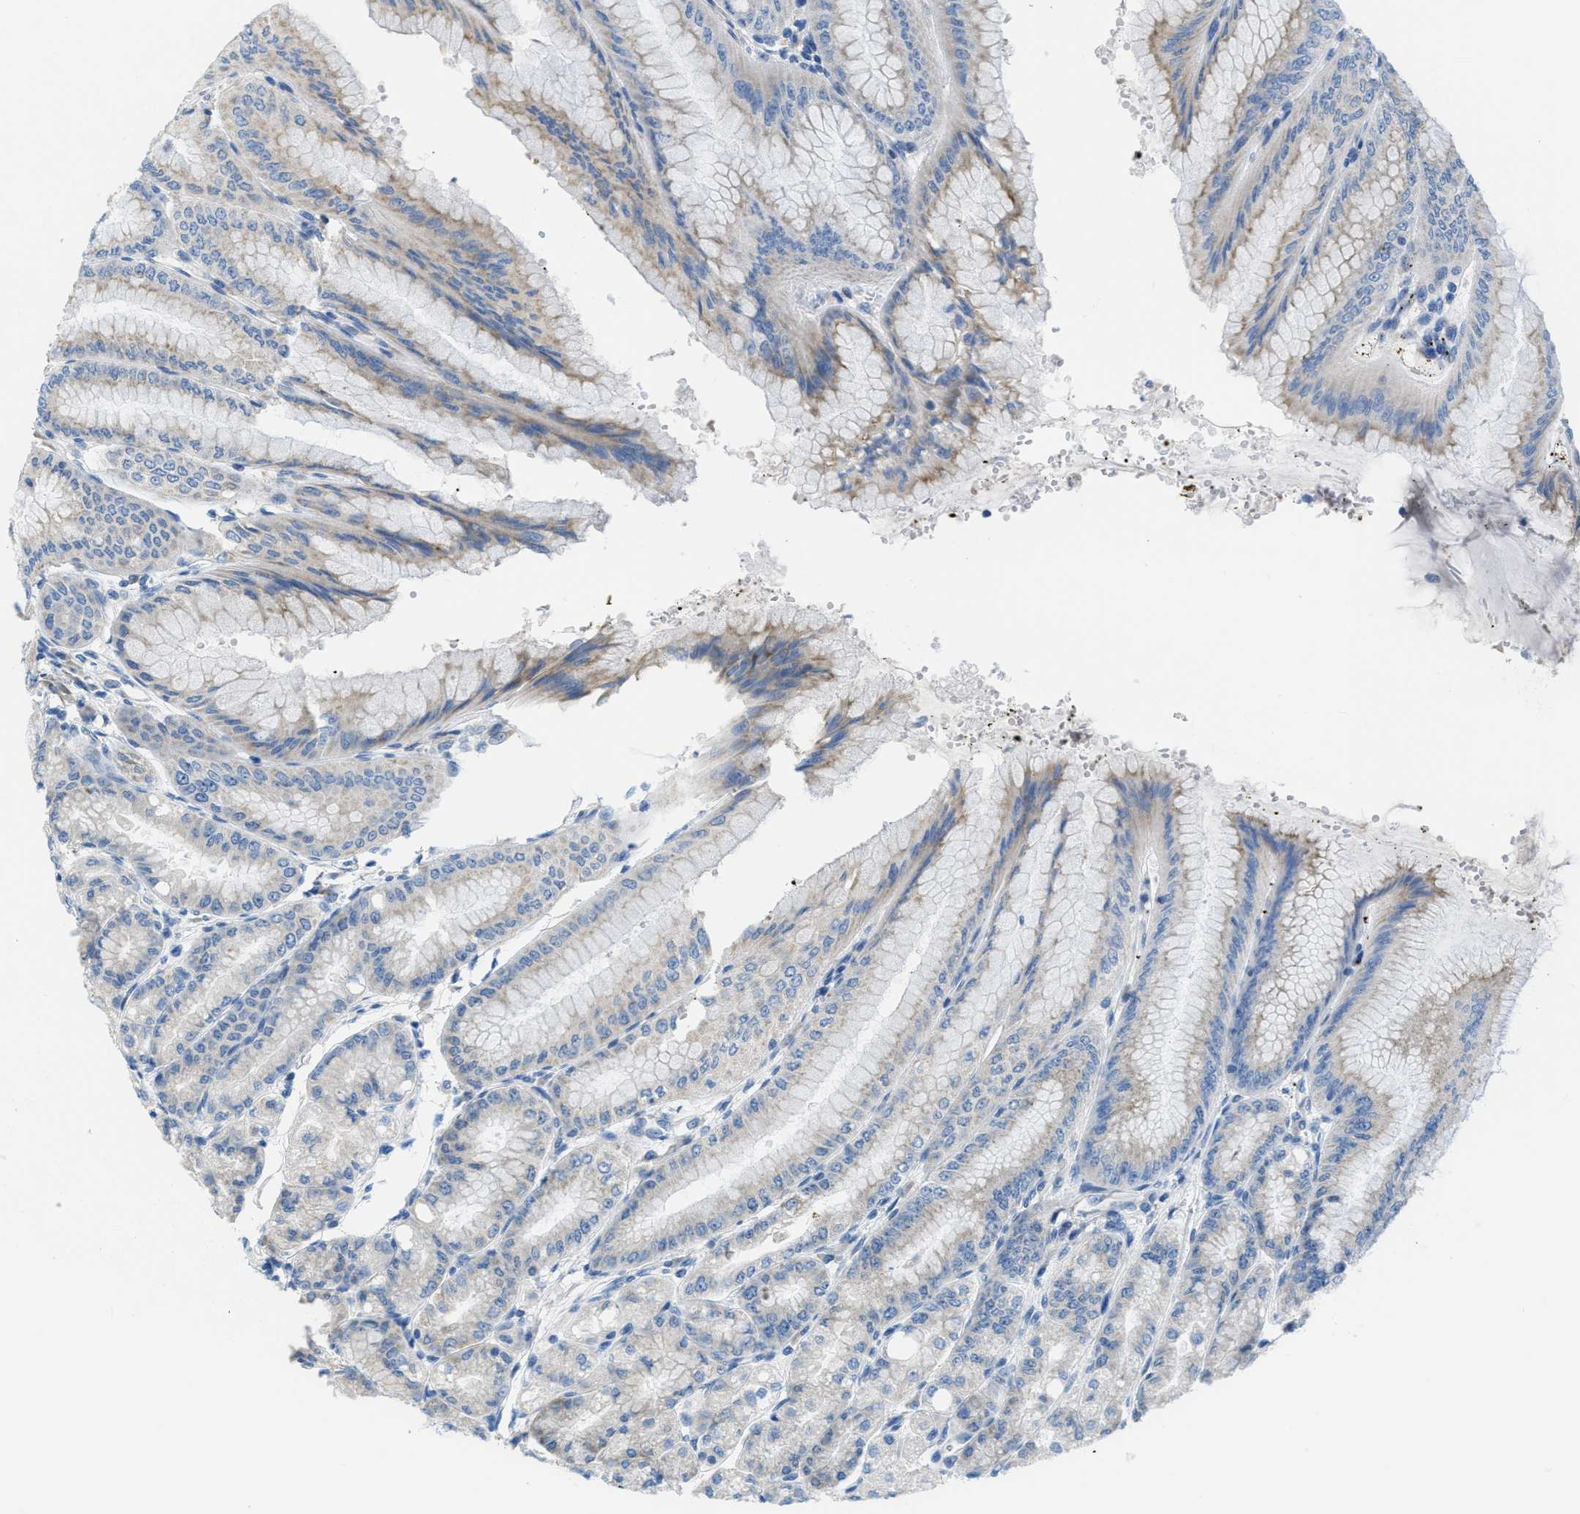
{"staining": {"intensity": "weak", "quantity": "25%-75%", "location": "cytoplasmic/membranous"}, "tissue": "stomach", "cell_type": "Glandular cells", "image_type": "normal", "snomed": [{"axis": "morphology", "description": "Normal tissue, NOS"}, {"axis": "topography", "description": "Stomach, lower"}], "caption": "Immunohistochemical staining of normal stomach displays weak cytoplasmic/membranous protein positivity in about 25%-75% of glandular cells.", "gene": "PTDSS1", "patient": {"sex": "male", "age": 71}}